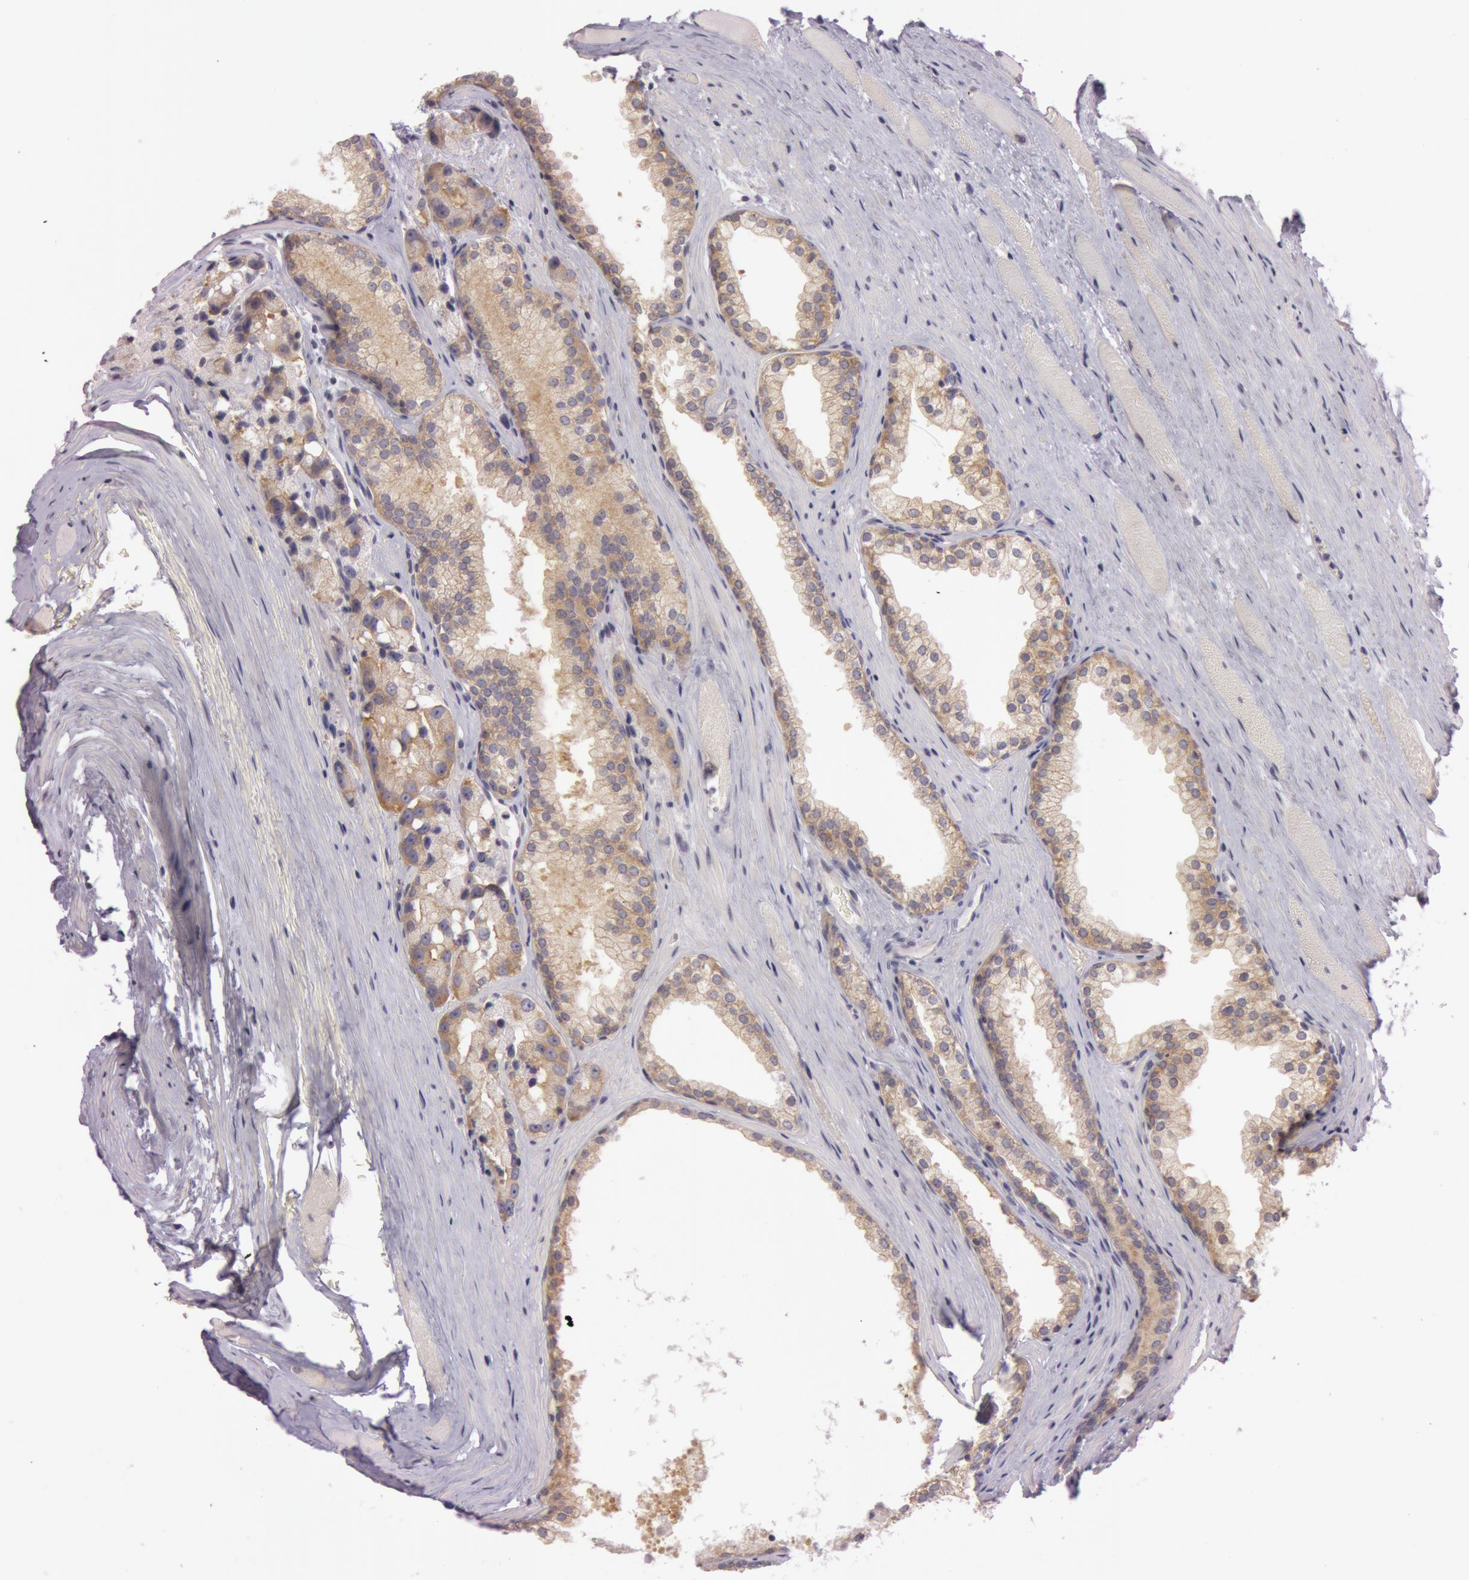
{"staining": {"intensity": "weak", "quantity": "25%-75%", "location": "cytoplasmic/membranous"}, "tissue": "prostate cancer", "cell_type": "Tumor cells", "image_type": "cancer", "snomed": [{"axis": "morphology", "description": "Adenocarcinoma, Medium grade"}, {"axis": "topography", "description": "Prostate"}], "caption": "This photomicrograph exhibits prostate cancer stained with immunohistochemistry to label a protein in brown. The cytoplasmic/membranous of tumor cells show weak positivity for the protein. Nuclei are counter-stained blue.", "gene": "RALGAPA1", "patient": {"sex": "male", "age": 72}}